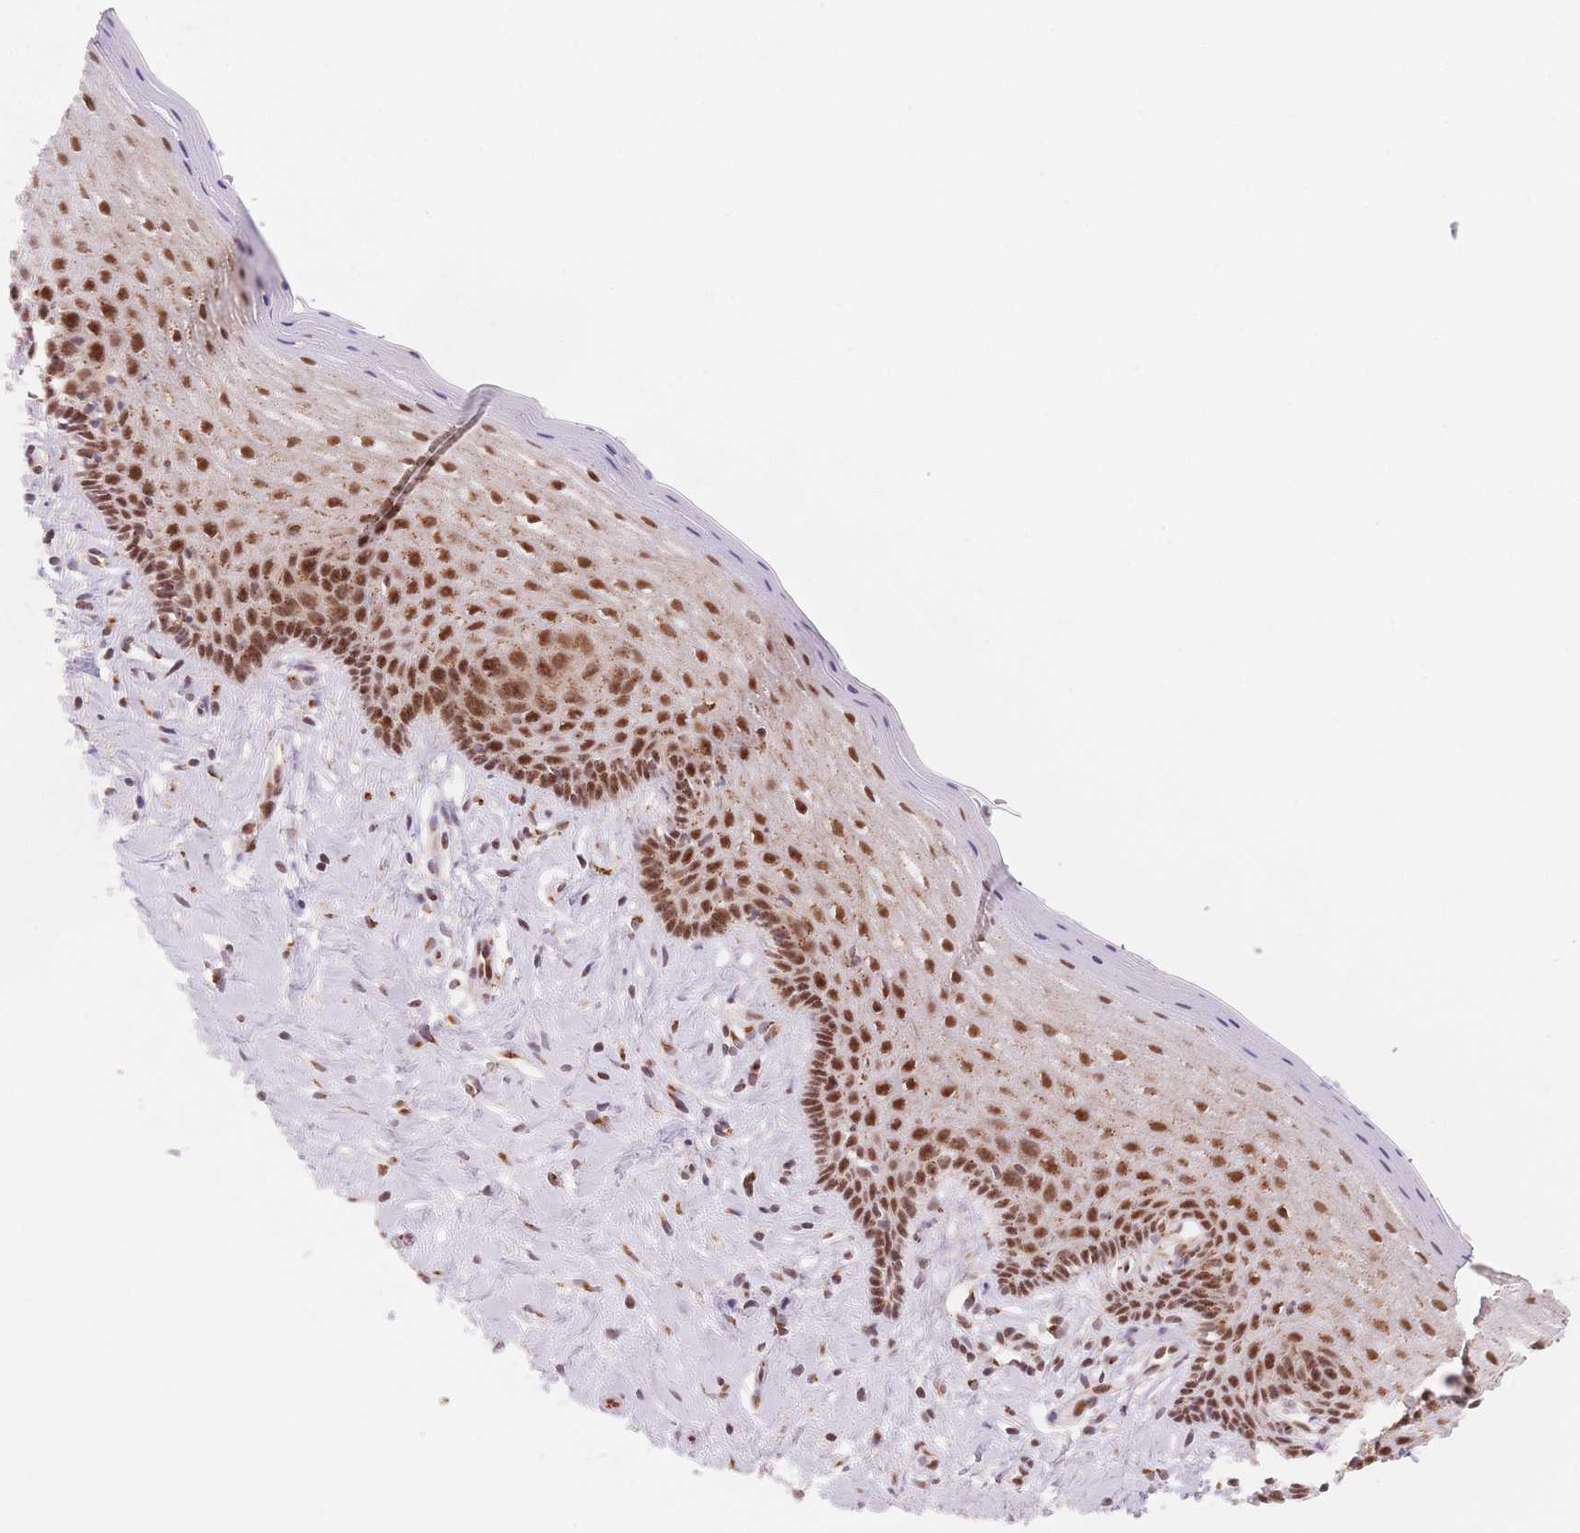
{"staining": {"intensity": "strong", "quantity": ">75%", "location": "nuclear"}, "tissue": "vagina", "cell_type": "Squamous epithelial cells", "image_type": "normal", "snomed": [{"axis": "morphology", "description": "Normal tissue, NOS"}, {"axis": "topography", "description": "Vagina"}], "caption": "Benign vagina was stained to show a protein in brown. There is high levels of strong nuclear expression in about >75% of squamous epithelial cells. The staining was performed using DAB, with brown indicating positive protein expression. Nuclei are stained blue with hematoxylin.", "gene": "STK39", "patient": {"sex": "female", "age": 42}}